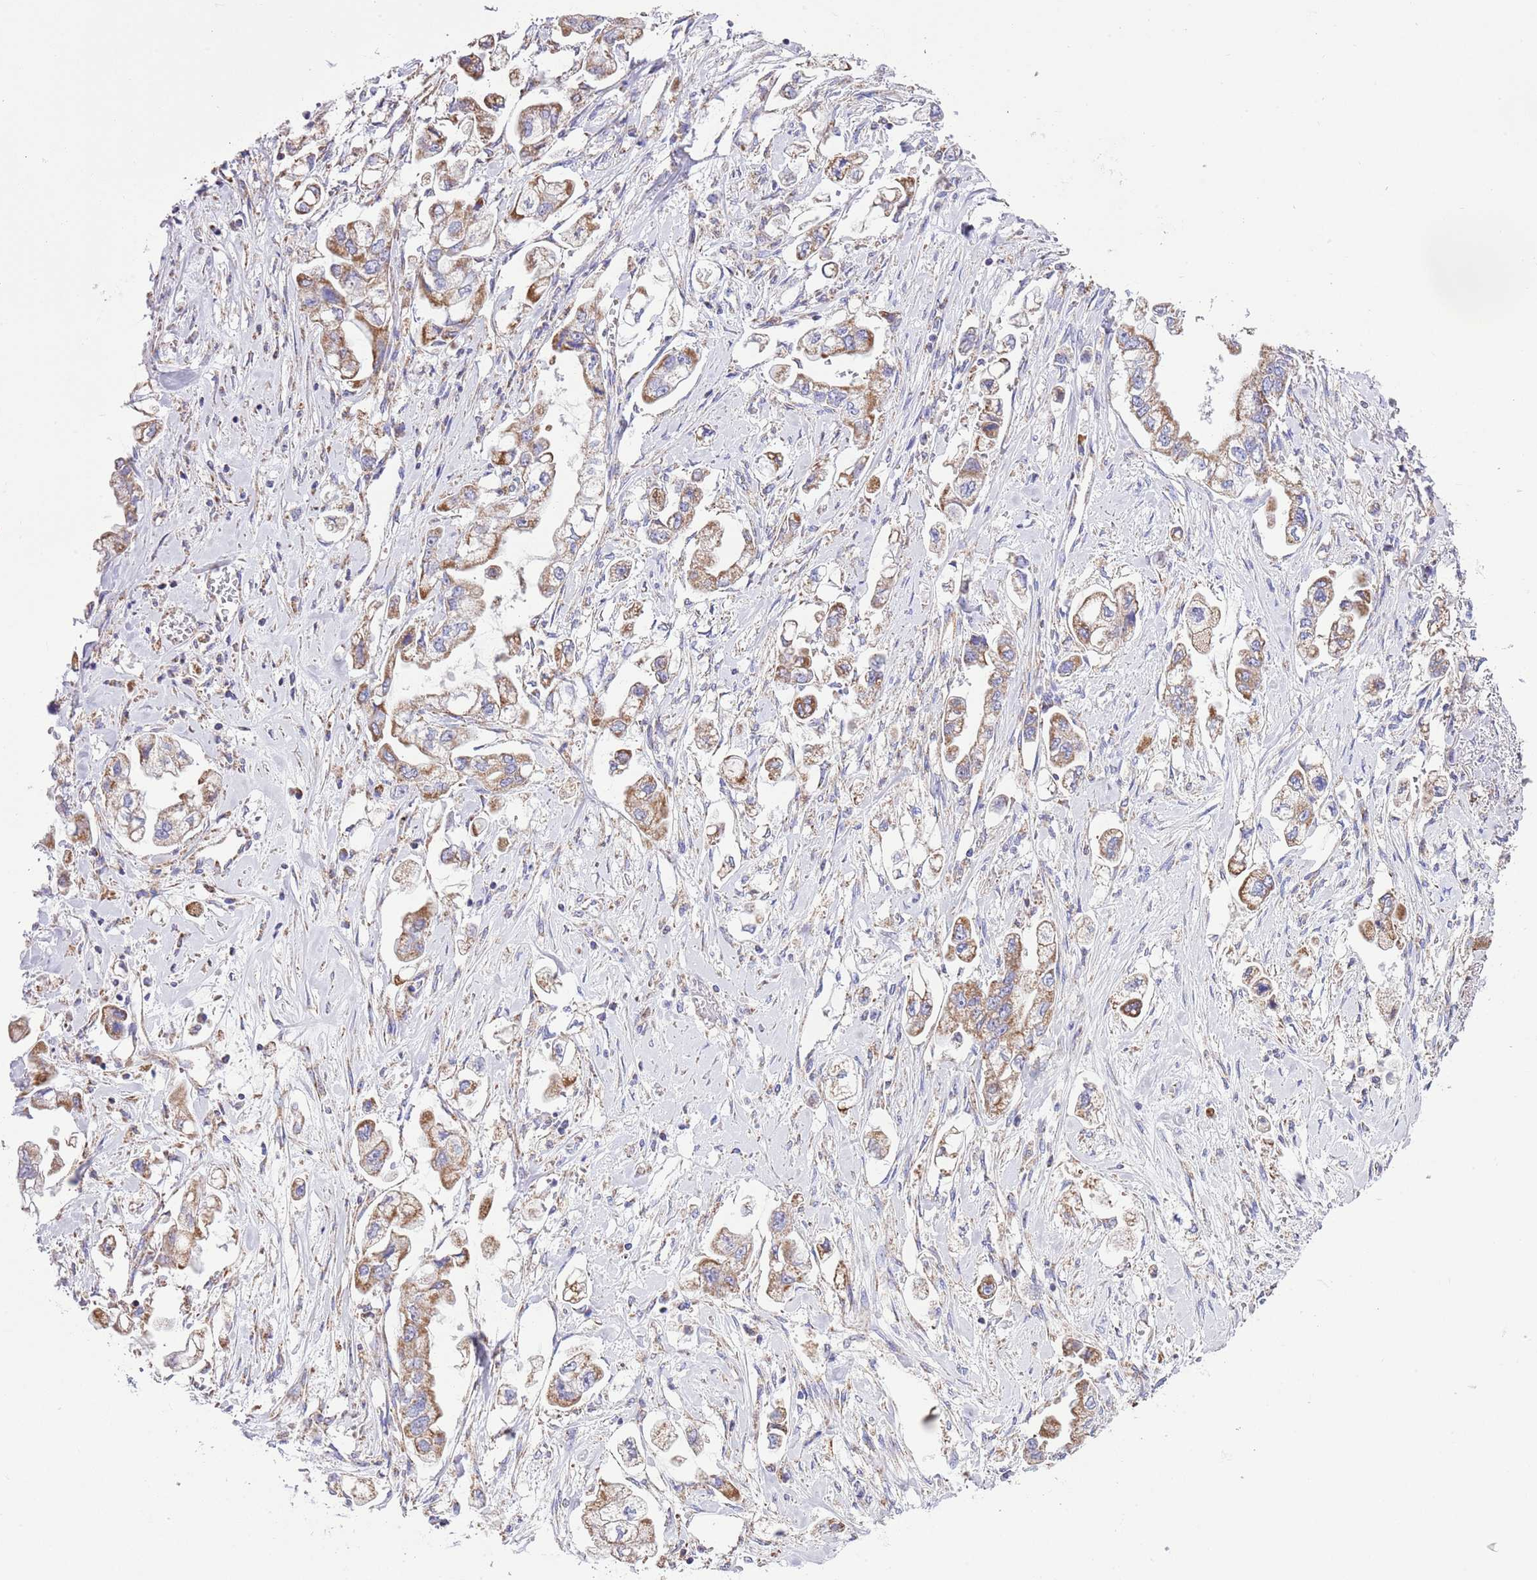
{"staining": {"intensity": "moderate", "quantity": ">75%", "location": "cytoplasmic/membranous"}, "tissue": "stomach cancer", "cell_type": "Tumor cells", "image_type": "cancer", "snomed": [{"axis": "morphology", "description": "Adenocarcinoma, NOS"}, {"axis": "topography", "description": "Stomach"}], "caption": "This photomicrograph displays stomach cancer stained with immunohistochemistry to label a protein in brown. The cytoplasmic/membranous of tumor cells show moderate positivity for the protein. Nuclei are counter-stained blue.", "gene": "TEKTIP1", "patient": {"sex": "male", "age": 62}}